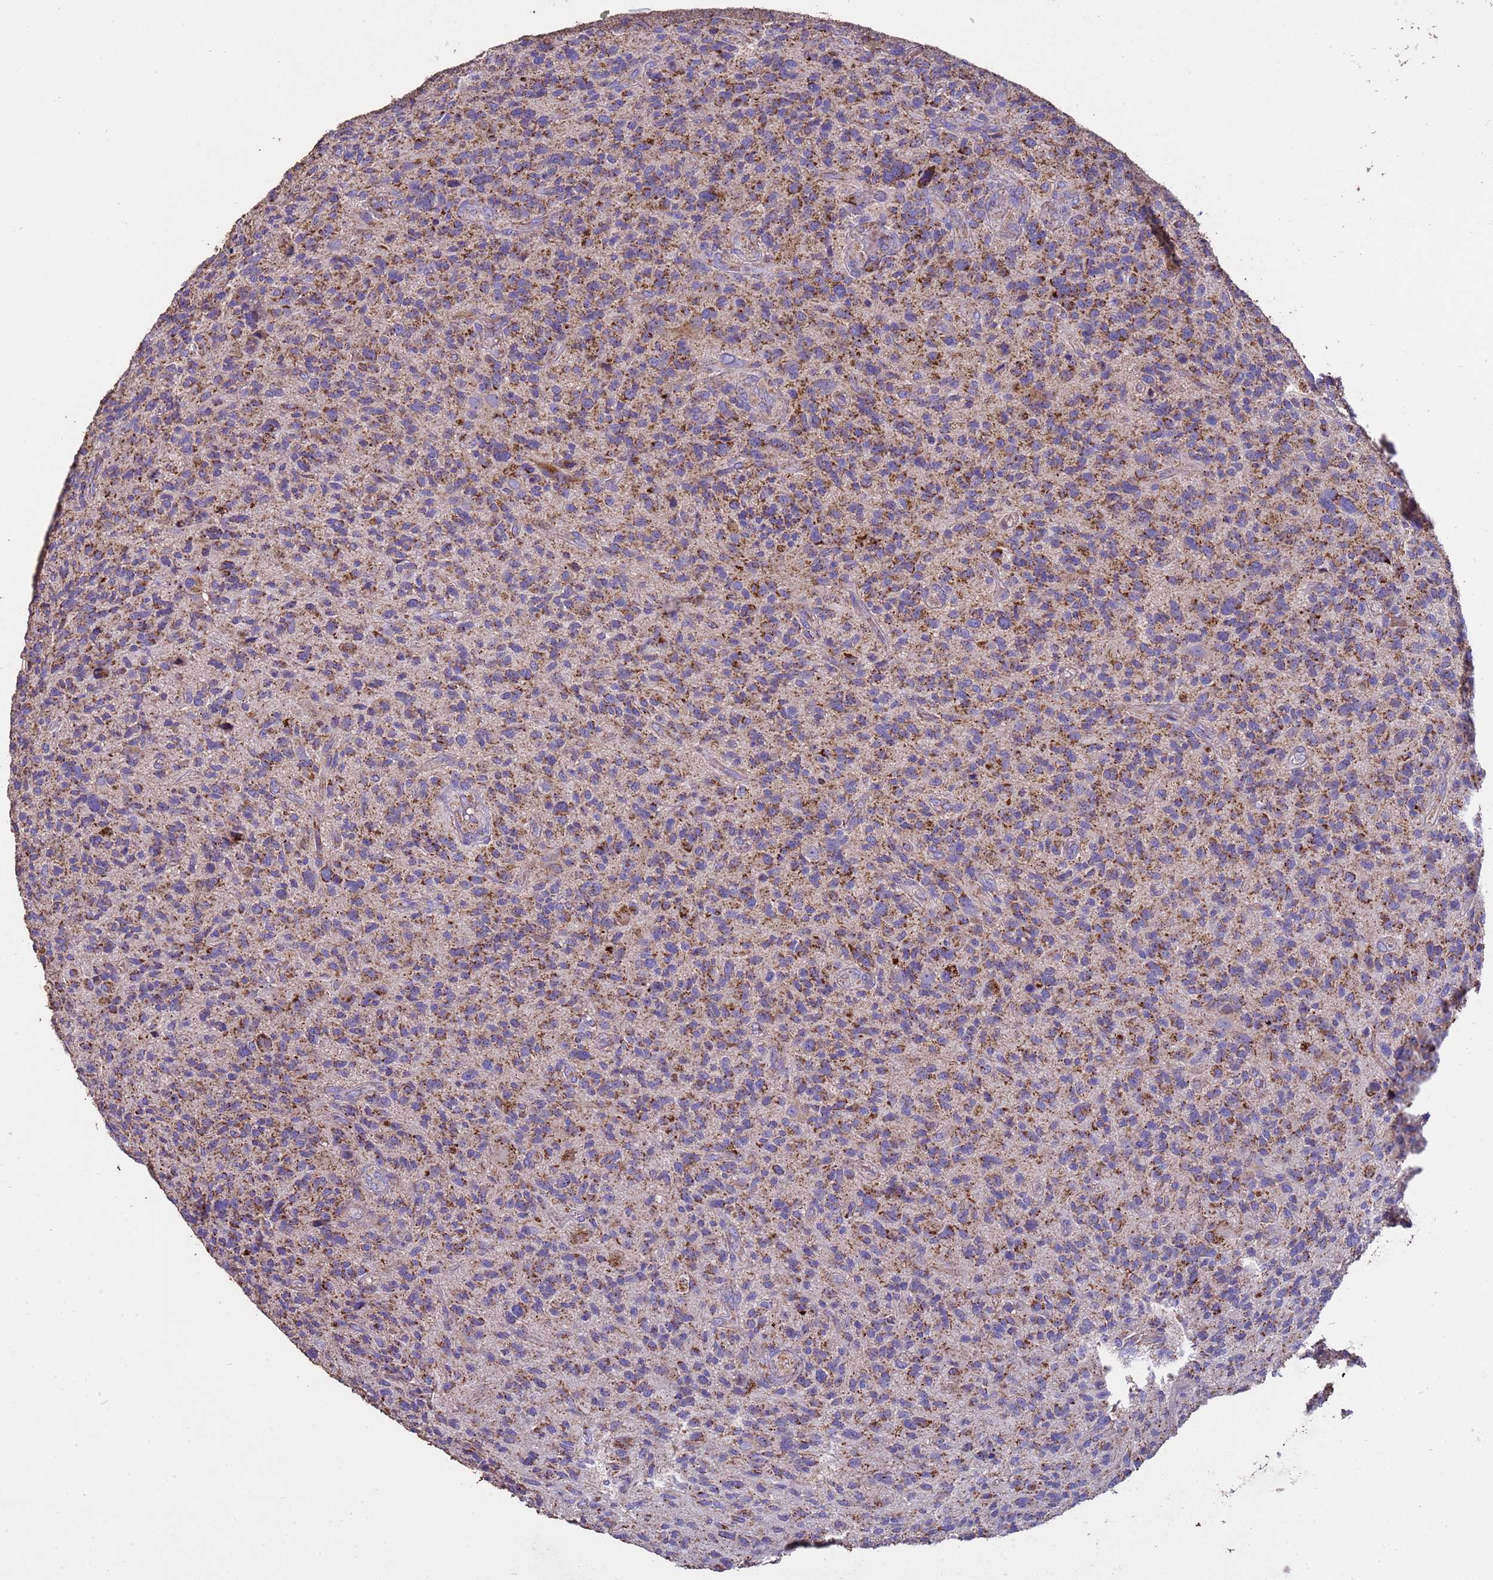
{"staining": {"intensity": "moderate", "quantity": ">75%", "location": "cytoplasmic/membranous"}, "tissue": "glioma", "cell_type": "Tumor cells", "image_type": "cancer", "snomed": [{"axis": "morphology", "description": "Glioma, malignant, High grade"}, {"axis": "topography", "description": "Brain"}], "caption": "Brown immunohistochemical staining in malignant glioma (high-grade) exhibits moderate cytoplasmic/membranous positivity in about >75% of tumor cells. (DAB (3,3'-diaminobenzidine) IHC with brightfield microscopy, high magnification).", "gene": "ZNFX1", "patient": {"sex": "male", "age": 47}}